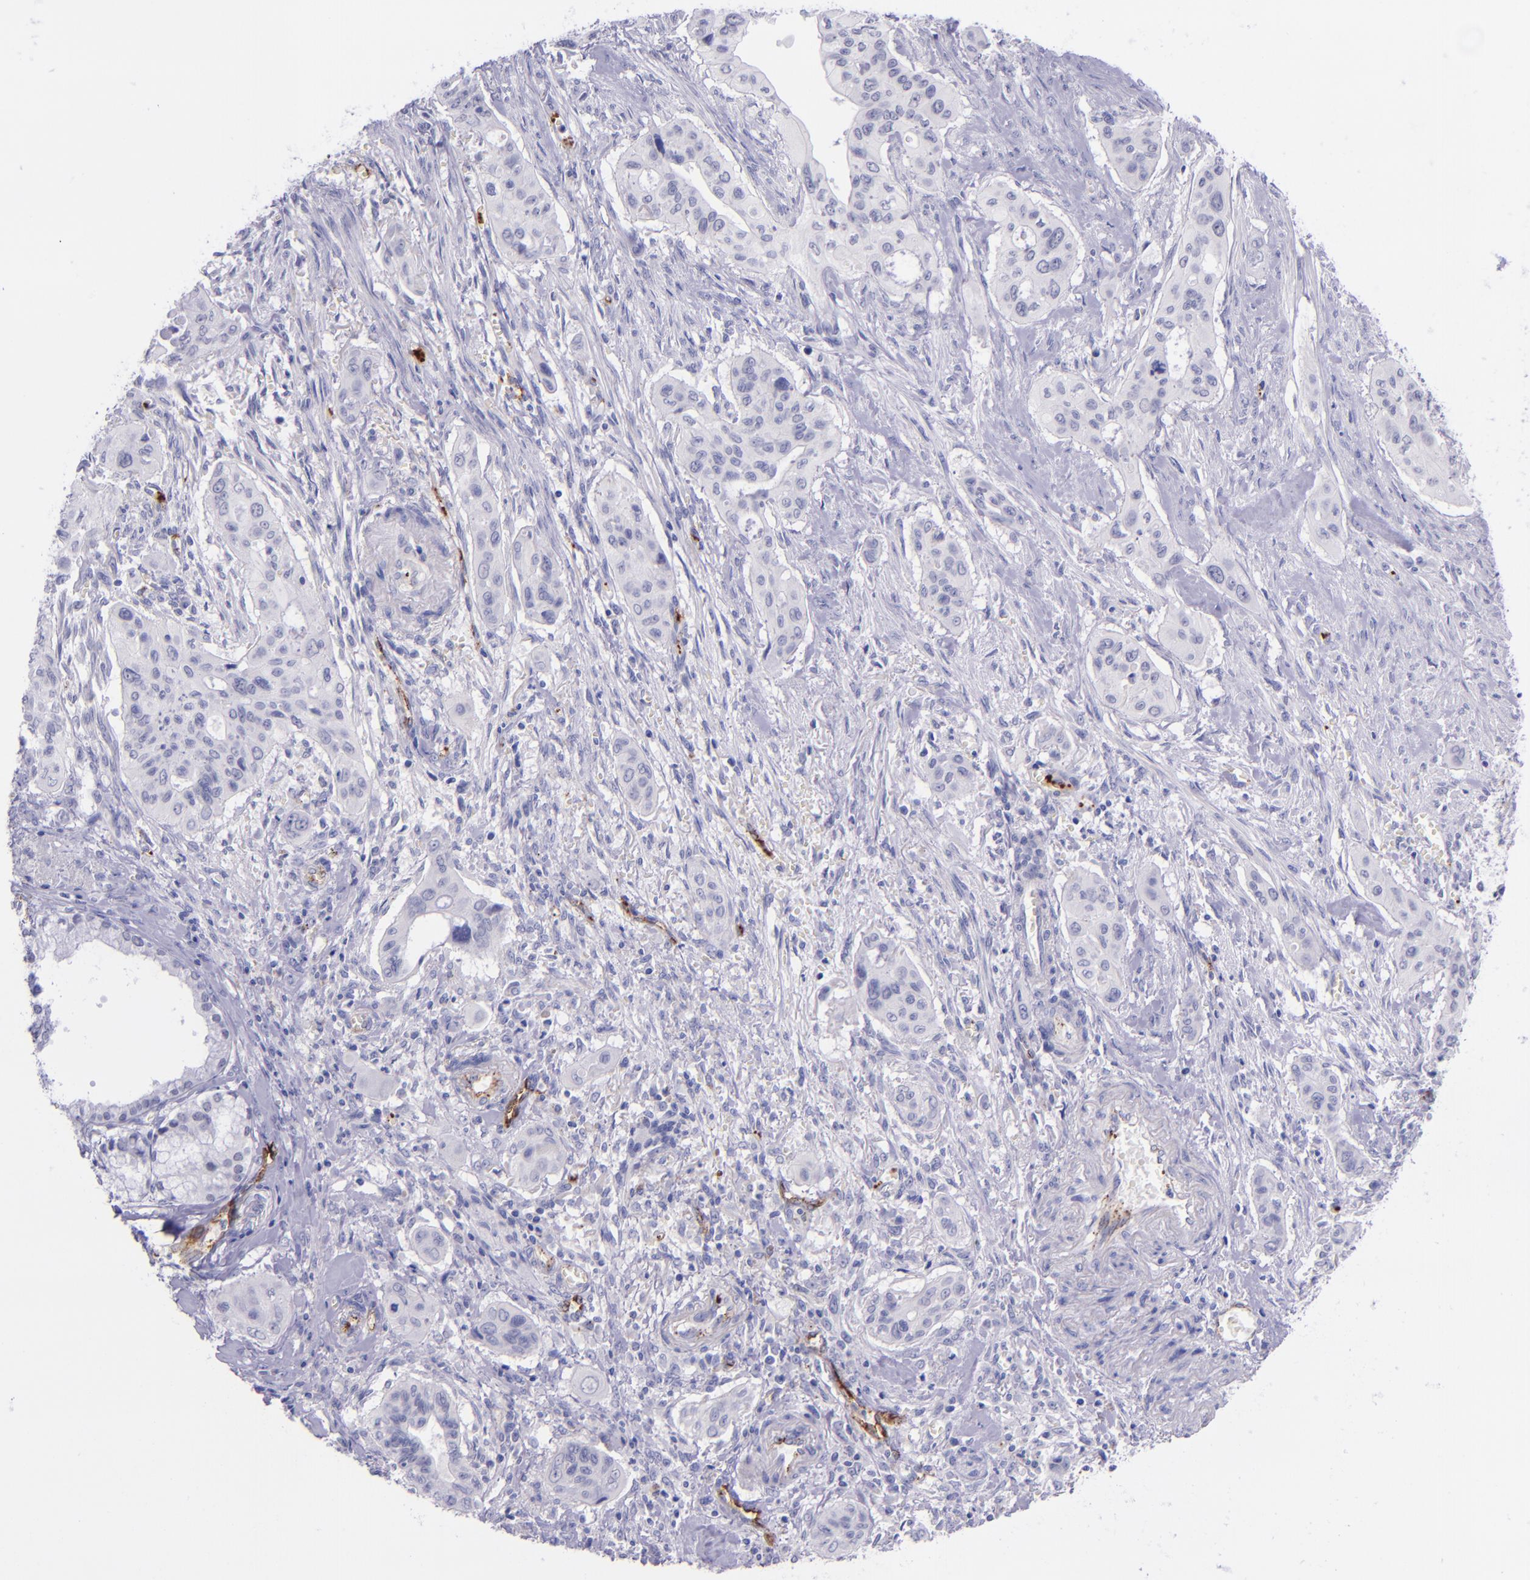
{"staining": {"intensity": "negative", "quantity": "none", "location": "none"}, "tissue": "pancreatic cancer", "cell_type": "Tumor cells", "image_type": "cancer", "snomed": [{"axis": "morphology", "description": "Adenocarcinoma, NOS"}, {"axis": "topography", "description": "Pancreas"}], "caption": "An image of human adenocarcinoma (pancreatic) is negative for staining in tumor cells.", "gene": "SELE", "patient": {"sex": "male", "age": 77}}